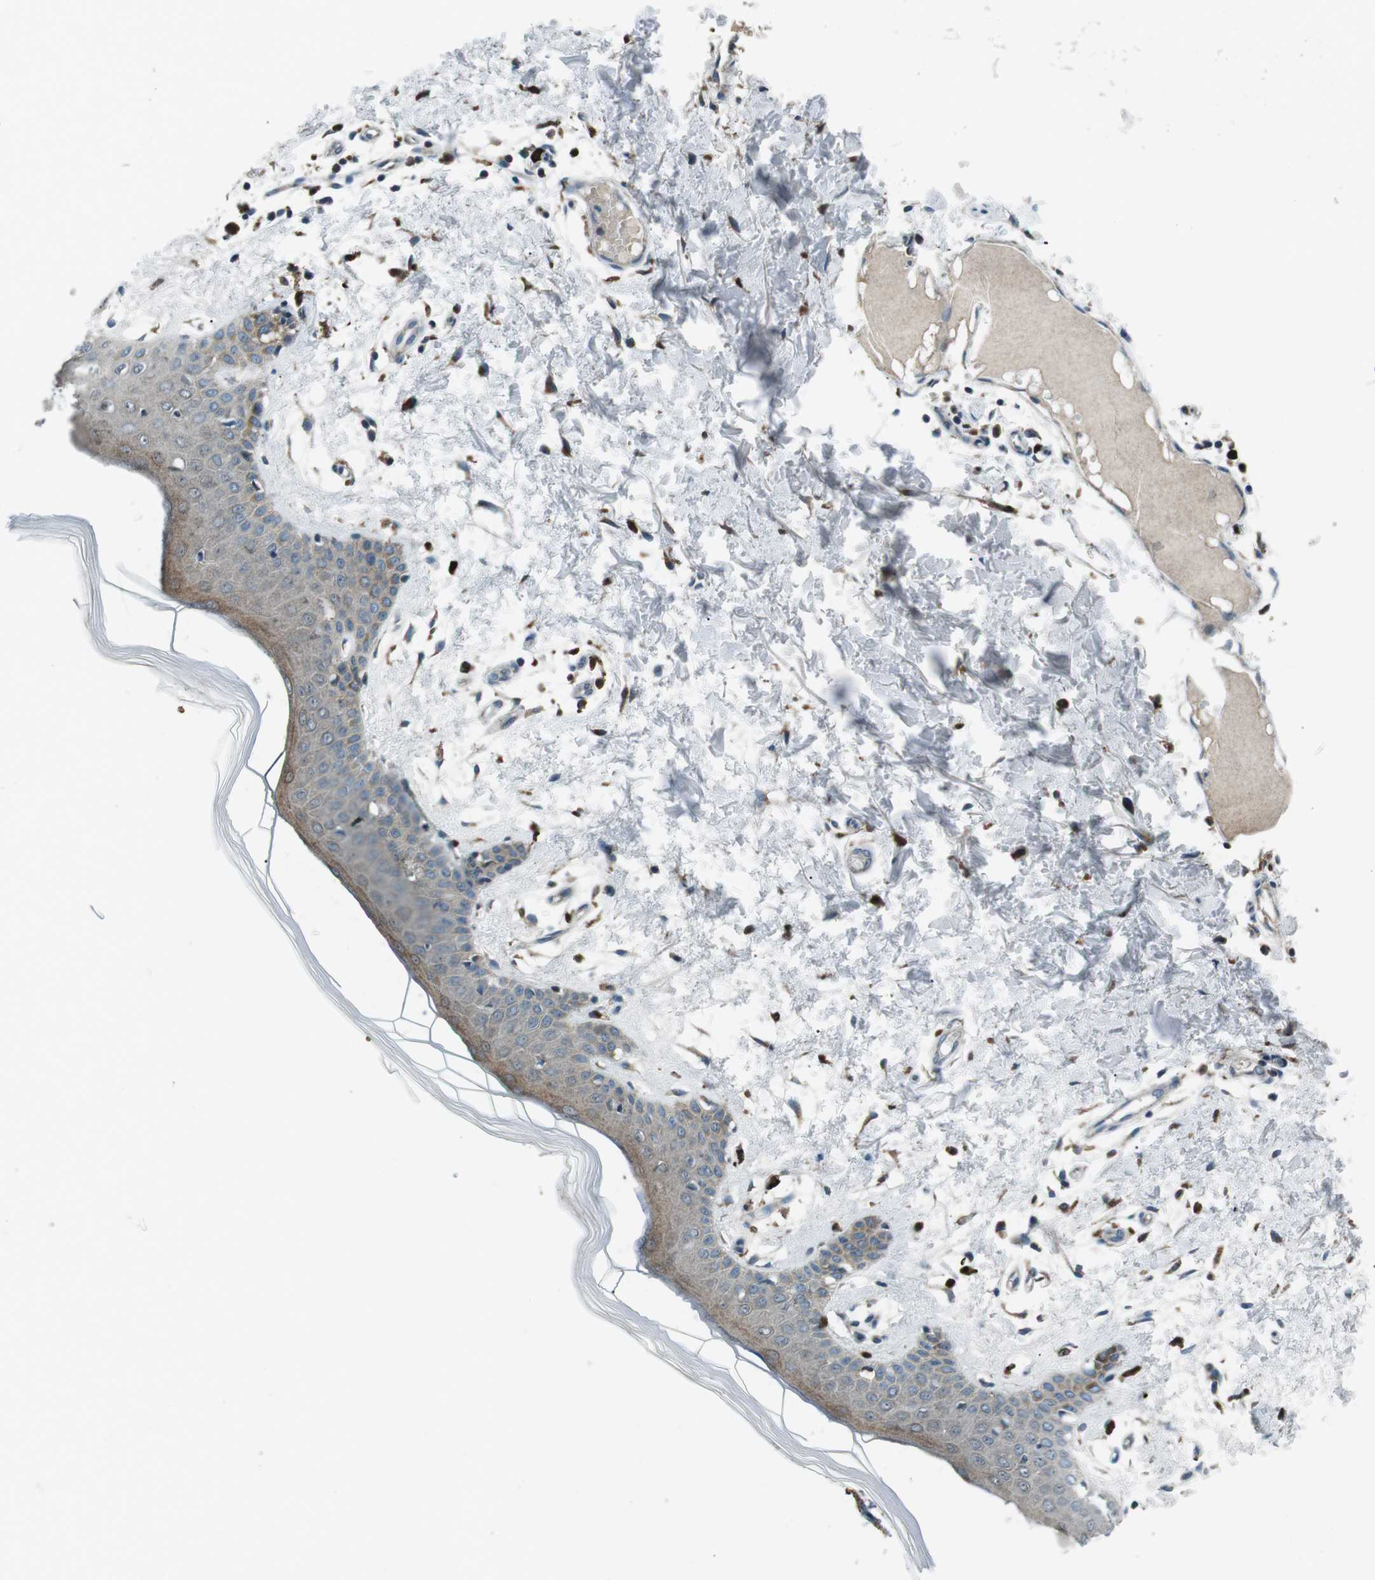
{"staining": {"intensity": "weak", "quantity": ">75%", "location": "cytoplasmic/membranous"}, "tissue": "skin", "cell_type": "Fibroblasts", "image_type": "normal", "snomed": [{"axis": "morphology", "description": "Normal tissue, NOS"}, {"axis": "topography", "description": "Skin"}], "caption": "Immunohistochemical staining of normal human skin demonstrates >75% levels of weak cytoplasmic/membranous protein positivity in approximately >75% of fibroblasts. The staining is performed using DAB (3,3'-diaminobenzidine) brown chromogen to label protein expression. The nuclei are counter-stained blue using hematoxylin.", "gene": "BLNK", "patient": {"sex": "male", "age": 53}}